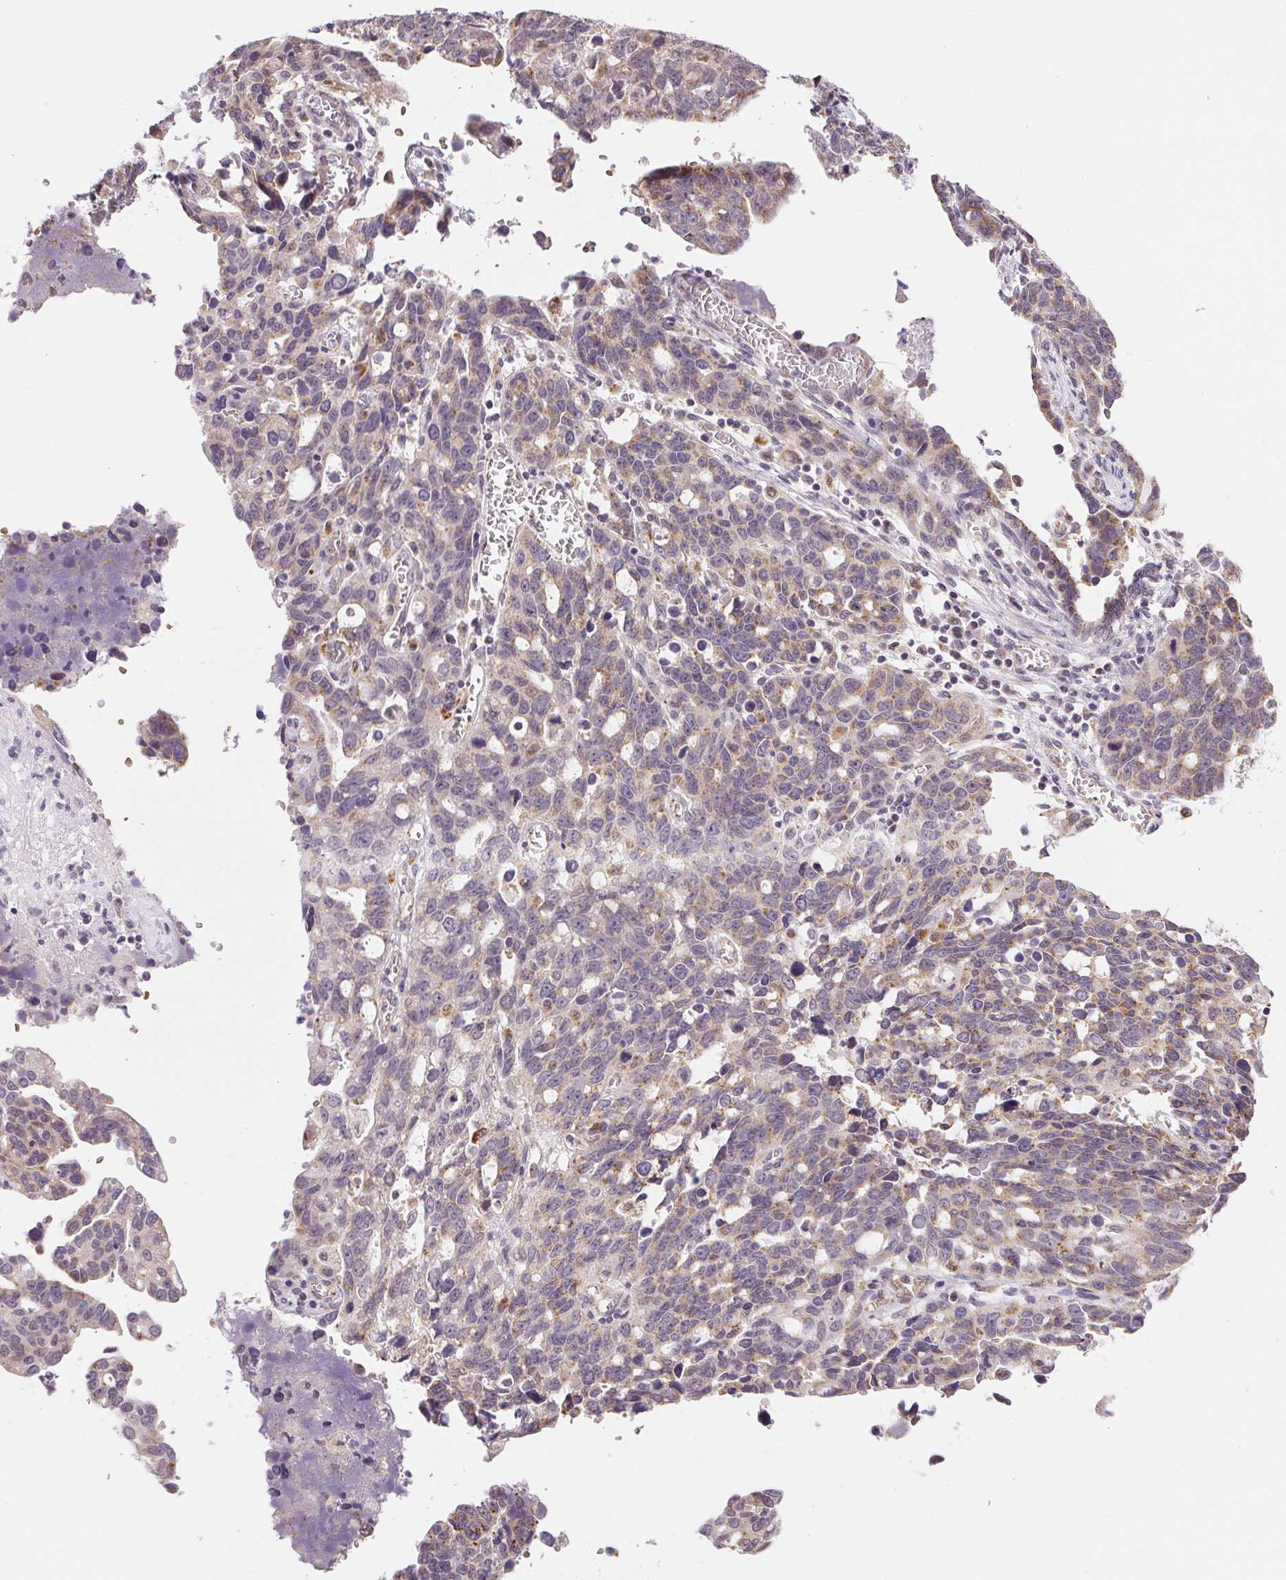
{"staining": {"intensity": "moderate", "quantity": ">75%", "location": "cytoplasmic/membranous"}, "tissue": "ovarian cancer", "cell_type": "Tumor cells", "image_type": "cancer", "snomed": [{"axis": "morphology", "description": "Cystadenocarcinoma, serous, NOS"}, {"axis": "topography", "description": "Ovary"}], "caption": "Ovarian cancer (serous cystadenocarcinoma) tissue demonstrates moderate cytoplasmic/membranous expression in approximately >75% of tumor cells, visualized by immunohistochemistry. (Brightfield microscopy of DAB IHC at high magnification).", "gene": "METTL13", "patient": {"sex": "female", "age": 69}}